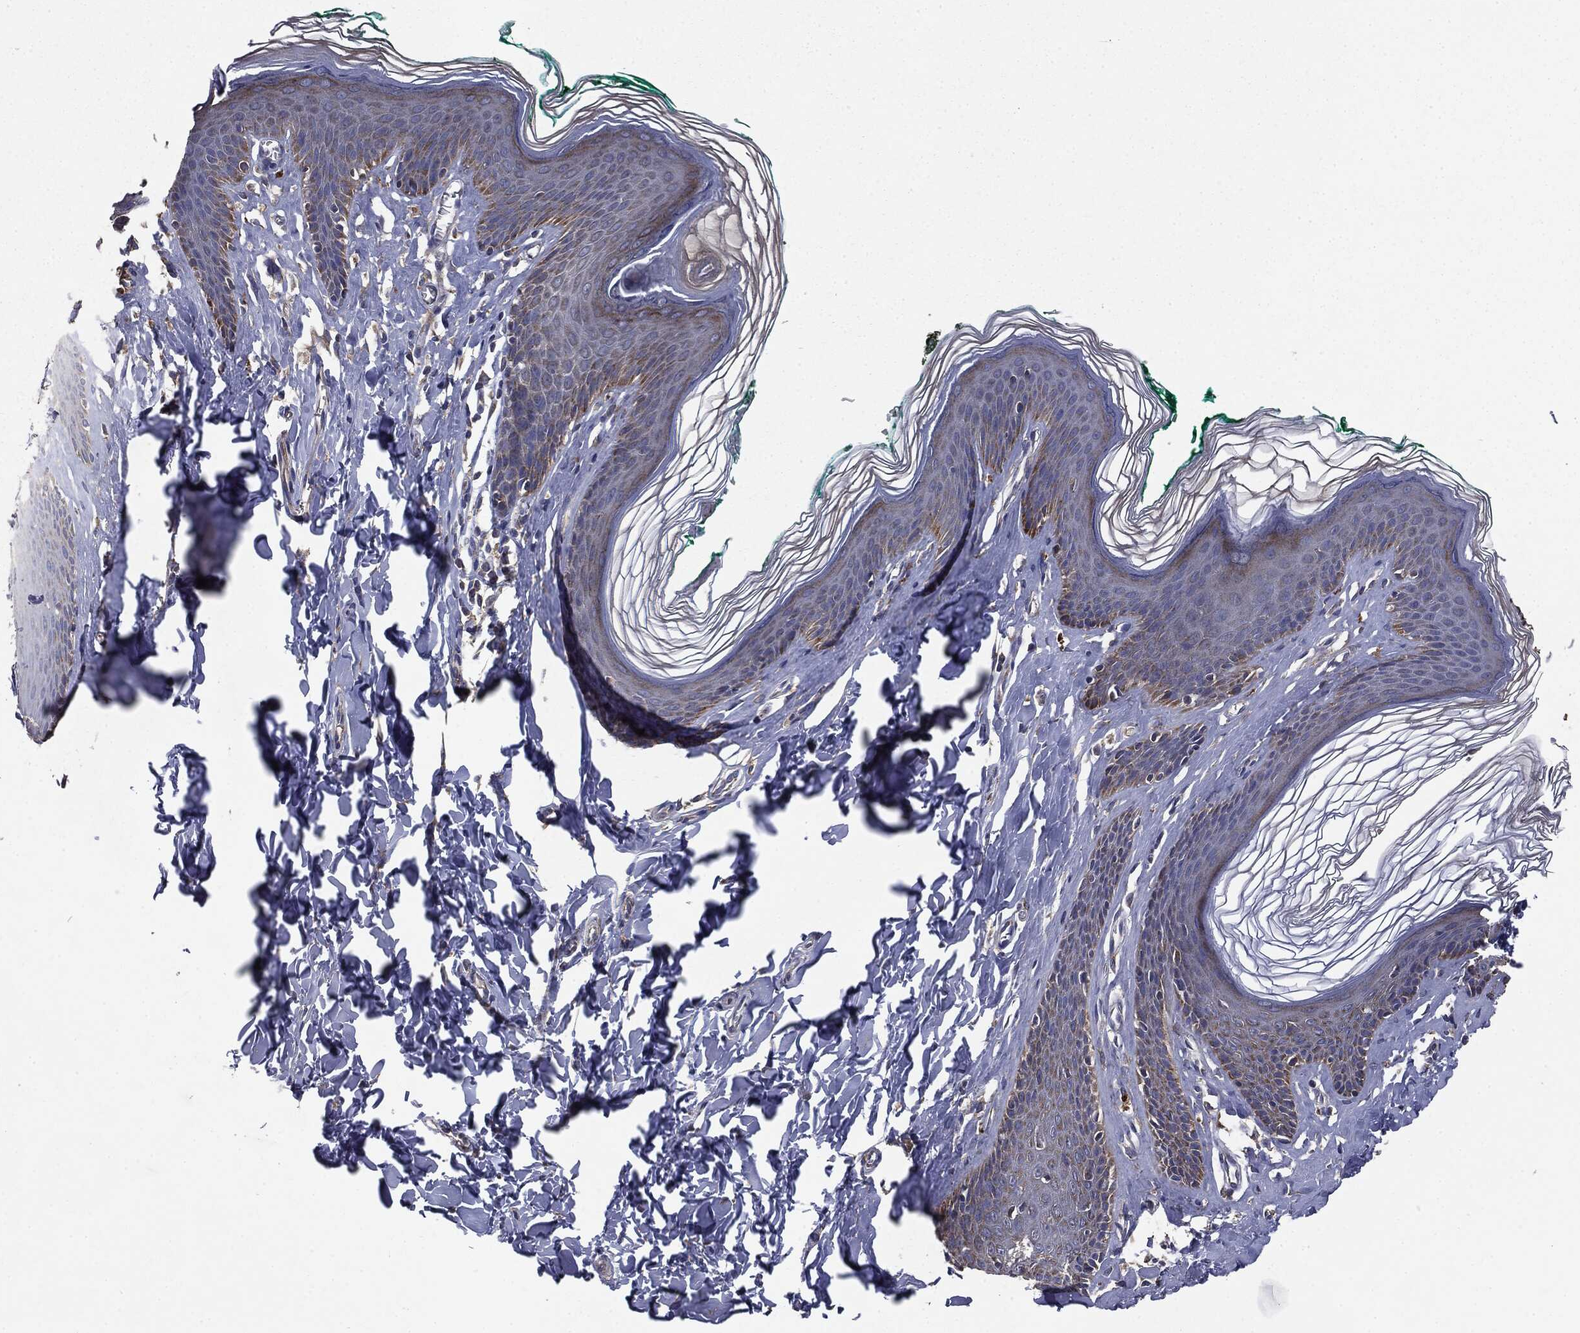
{"staining": {"intensity": "moderate", "quantity": "<25%", "location": "cytoplasmic/membranous"}, "tissue": "skin", "cell_type": "Epidermal cells", "image_type": "normal", "snomed": [{"axis": "morphology", "description": "Normal tissue, NOS"}, {"axis": "topography", "description": "Vulva"}], "caption": "This is a histology image of IHC staining of normal skin, which shows moderate staining in the cytoplasmic/membranous of epidermal cells.", "gene": "MAPK6", "patient": {"sex": "female", "age": 66}}